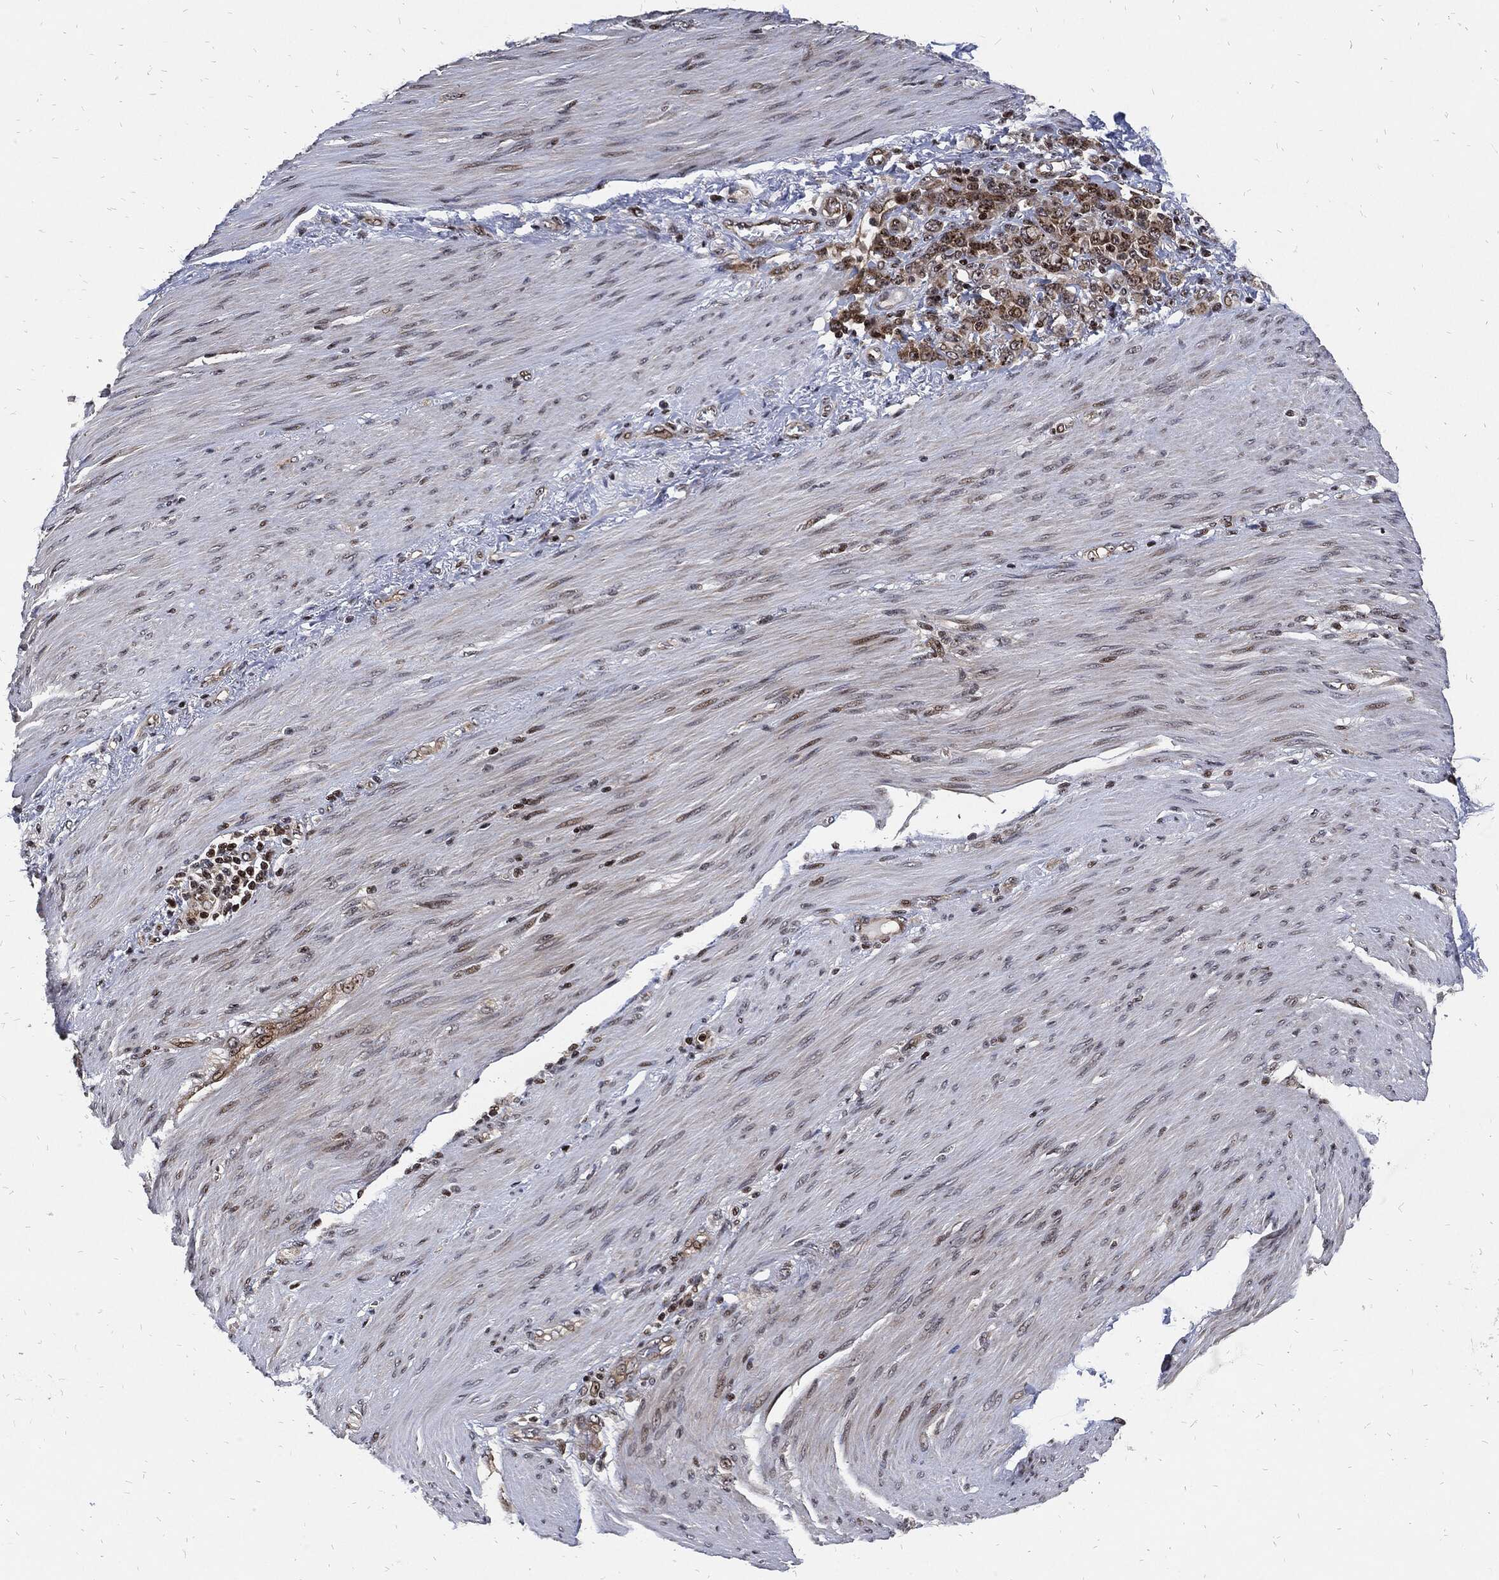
{"staining": {"intensity": "weak", "quantity": ">75%", "location": "cytoplasmic/membranous"}, "tissue": "stomach cancer", "cell_type": "Tumor cells", "image_type": "cancer", "snomed": [{"axis": "morphology", "description": "Normal tissue, NOS"}, {"axis": "morphology", "description": "Adenocarcinoma, NOS"}, {"axis": "topography", "description": "Stomach"}], "caption": "Stomach cancer tissue displays weak cytoplasmic/membranous positivity in about >75% of tumor cells, visualized by immunohistochemistry.", "gene": "ZNF775", "patient": {"sex": "female", "age": 79}}